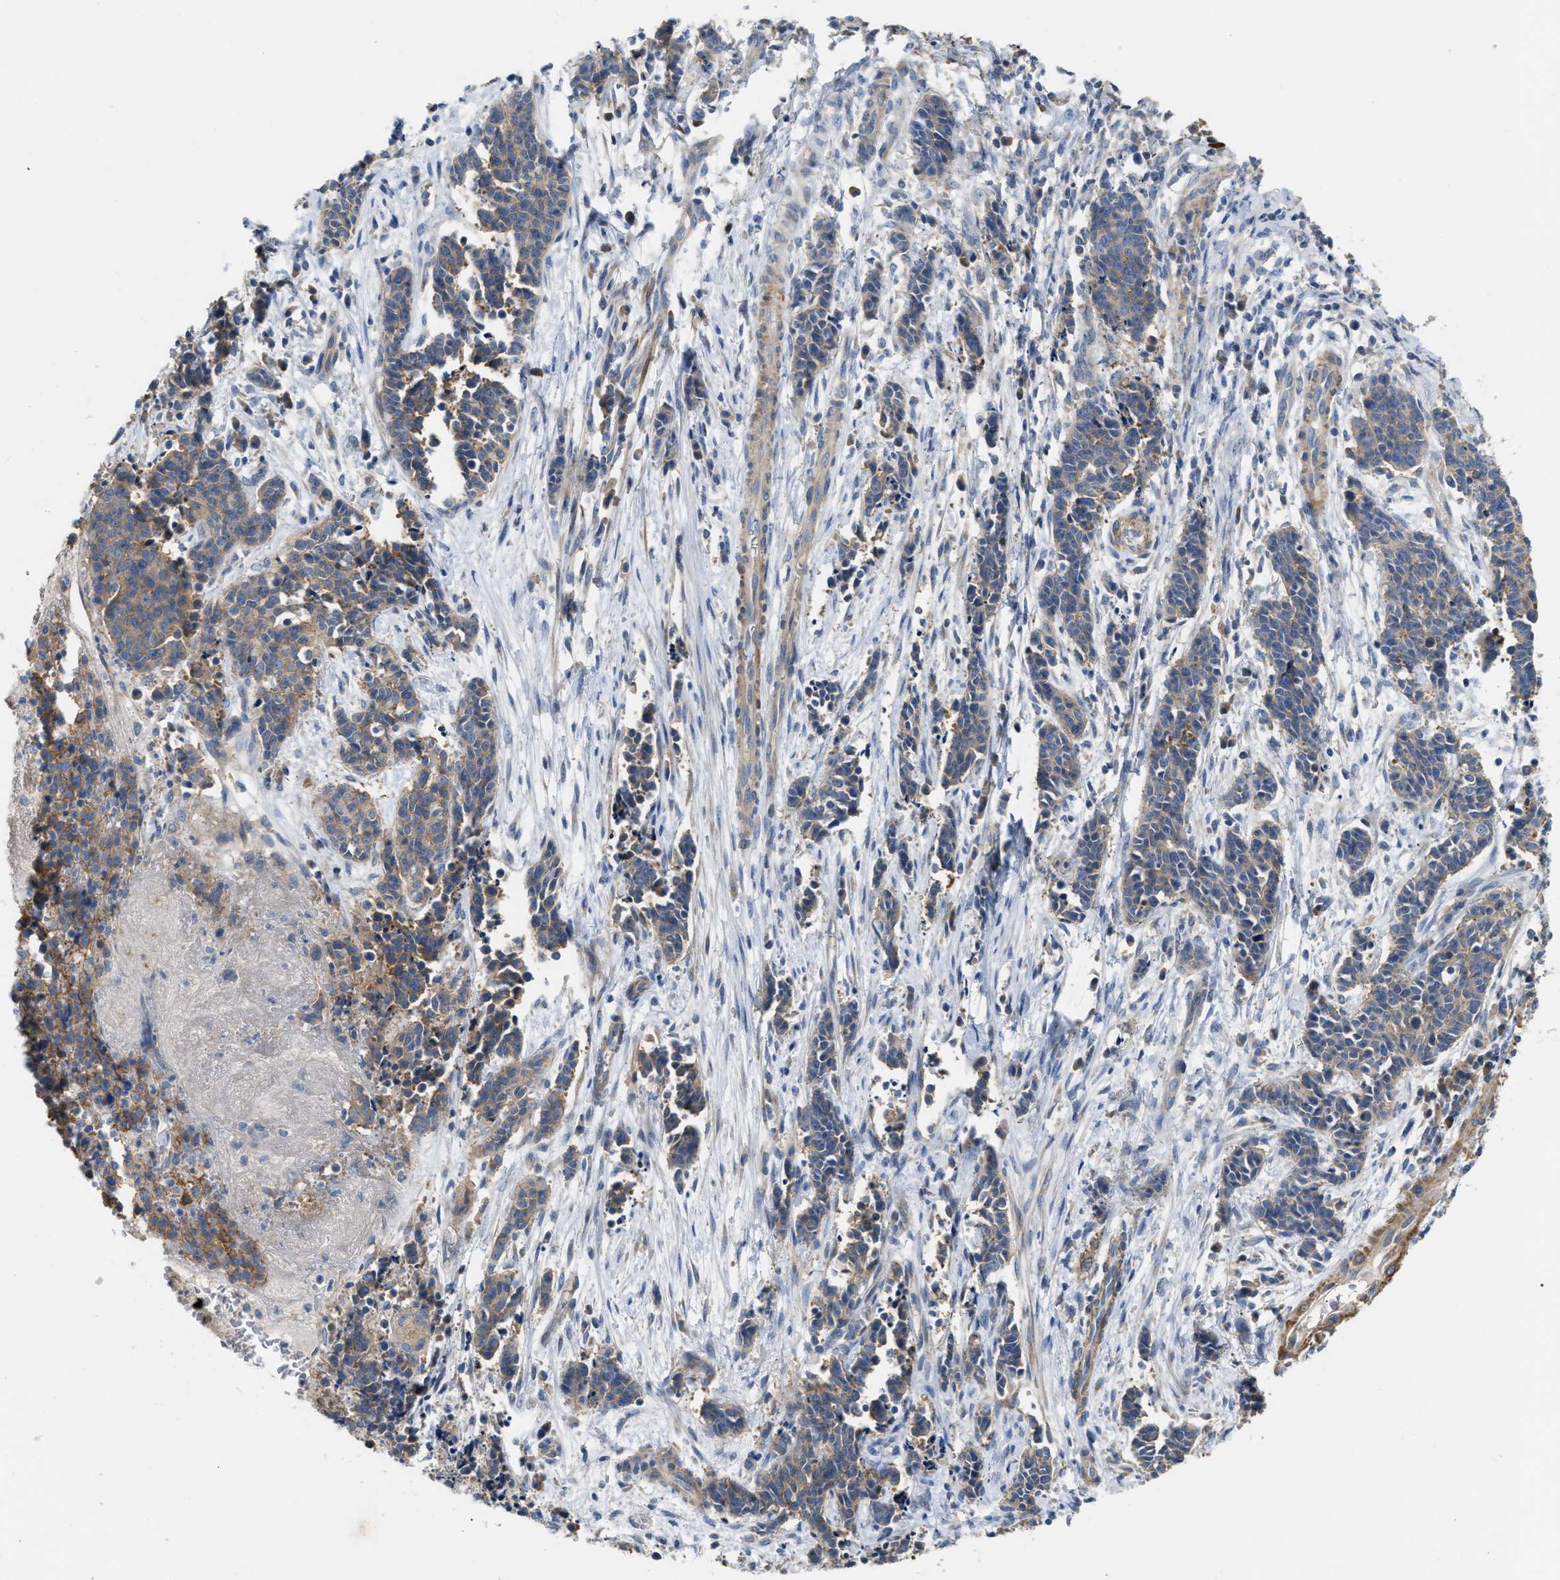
{"staining": {"intensity": "weak", "quantity": "25%-75%", "location": "cytoplasmic/membranous"}, "tissue": "cervical cancer", "cell_type": "Tumor cells", "image_type": "cancer", "snomed": [{"axis": "morphology", "description": "Squamous cell carcinoma, NOS"}, {"axis": "topography", "description": "Cervix"}], "caption": "Cervical cancer (squamous cell carcinoma) stained with DAB immunohistochemistry demonstrates low levels of weak cytoplasmic/membranous staining in about 25%-75% of tumor cells.", "gene": "DHX58", "patient": {"sex": "female", "age": 35}}